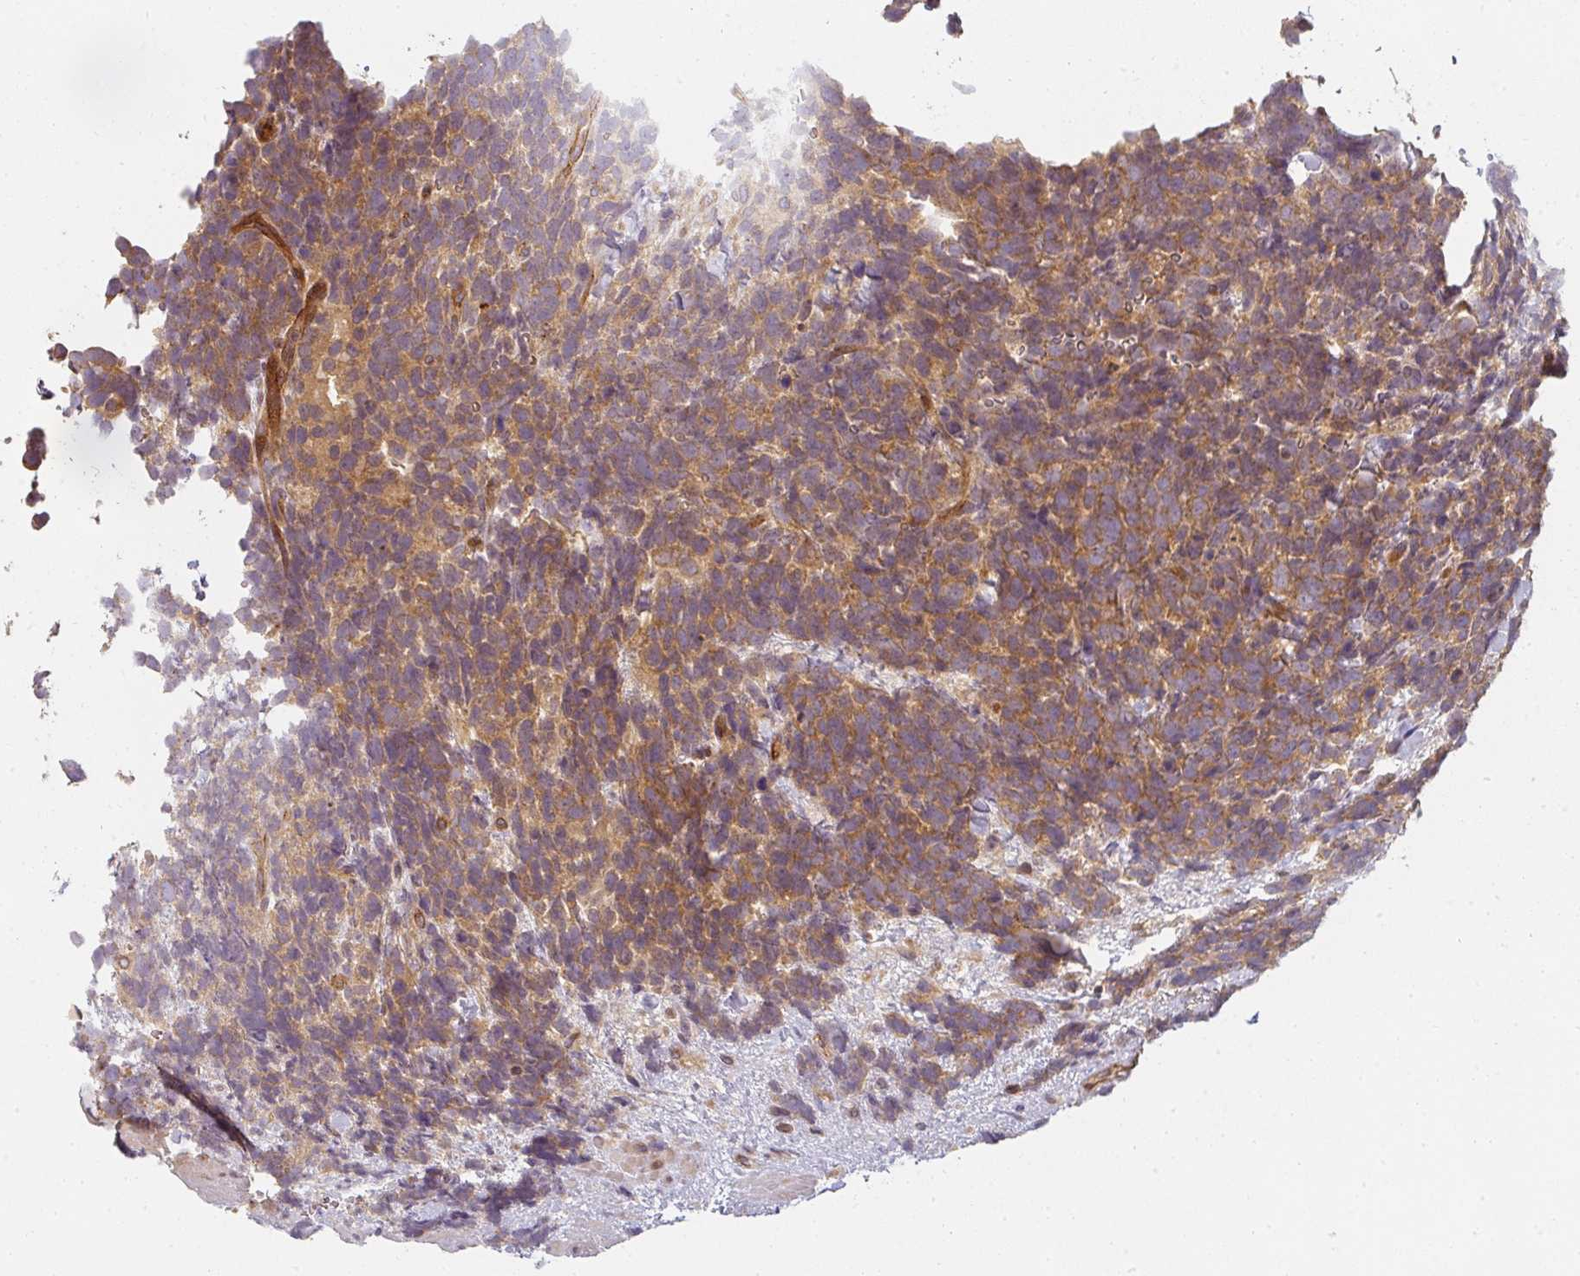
{"staining": {"intensity": "moderate", "quantity": ">75%", "location": "cytoplasmic/membranous"}, "tissue": "urothelial cancer", "cell_type": "Tumor cells", "image_type": "cancer", "snomed": [{"axis": "morphology", "description": "Urothelial carcinoma, High grade"}, {"axis": "topography", "description": "Urinary bladder"}], "caption": "Immunohistochemical staining of urothelial carcinoma (high-grade) exhibits medium levels of moderate cytoplasmic/membranous positivity in approximately >75% of tumor cells. (IHC, brightfield microscopy, high magnification).", "gene": "CNOT1", "patient": {"sex": "female", "age": 82}}